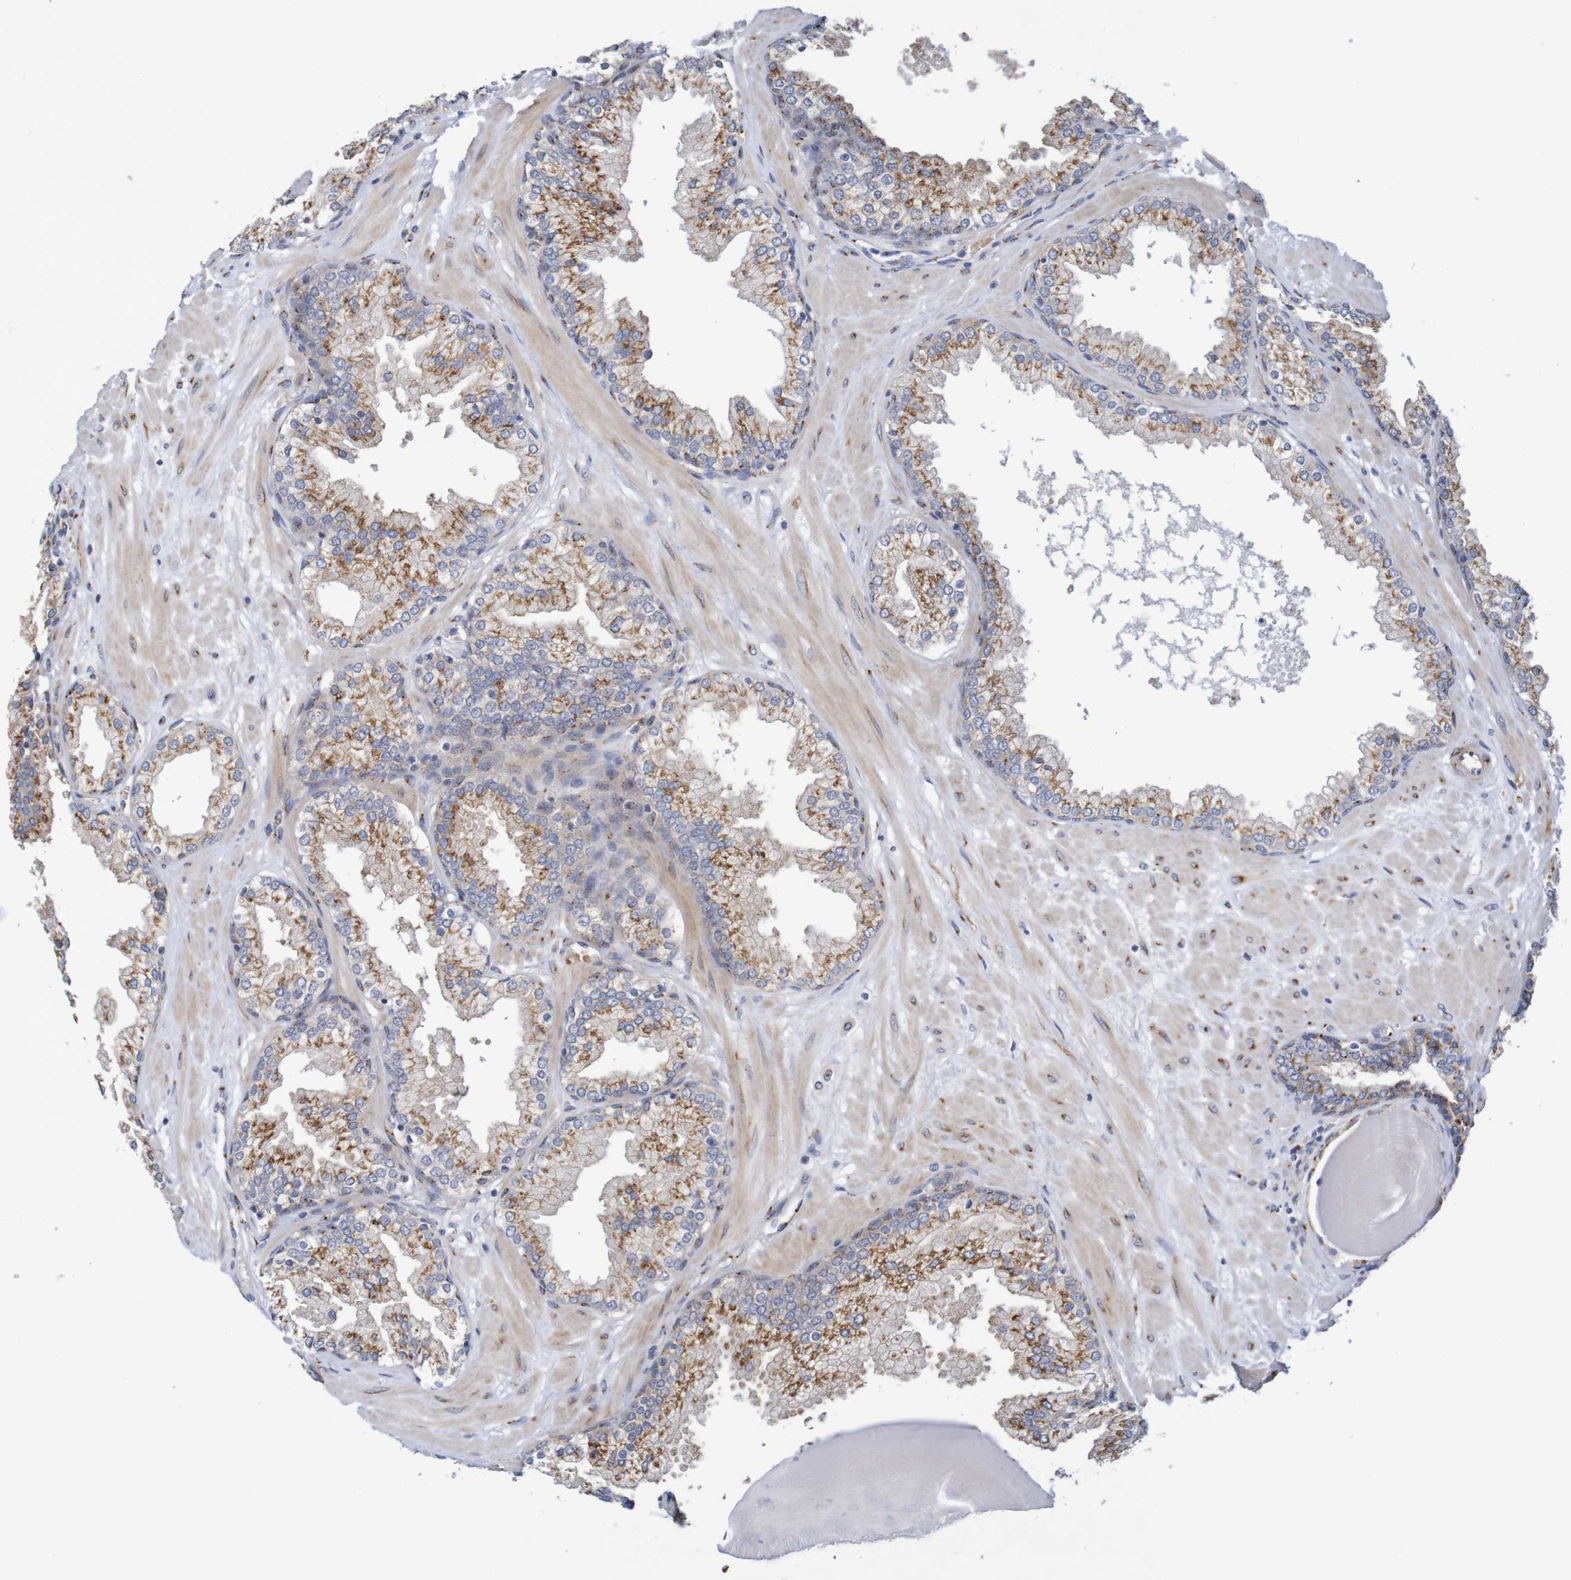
{"staining": {"intensity": "moderate", "quantity": ">75%", "location": "cytoplasmic/membranous"}, "tissue": "prostate", "cell_type": "Glandular cells", "image_type": "normal", "snomed": [{"axis": "morphology", "description": "Normal tissue, NOS"}, {"axis": "topography", "description": "Prostate"}], "caption": "Immunohistochemistry (IHC) of normal human prostate reveals medium levels of moderate cytoplasmic/membranous expression in about >75% of glandular cells.", "gene": "DCP2", "patient": {"sex": "male", "age": 51}}